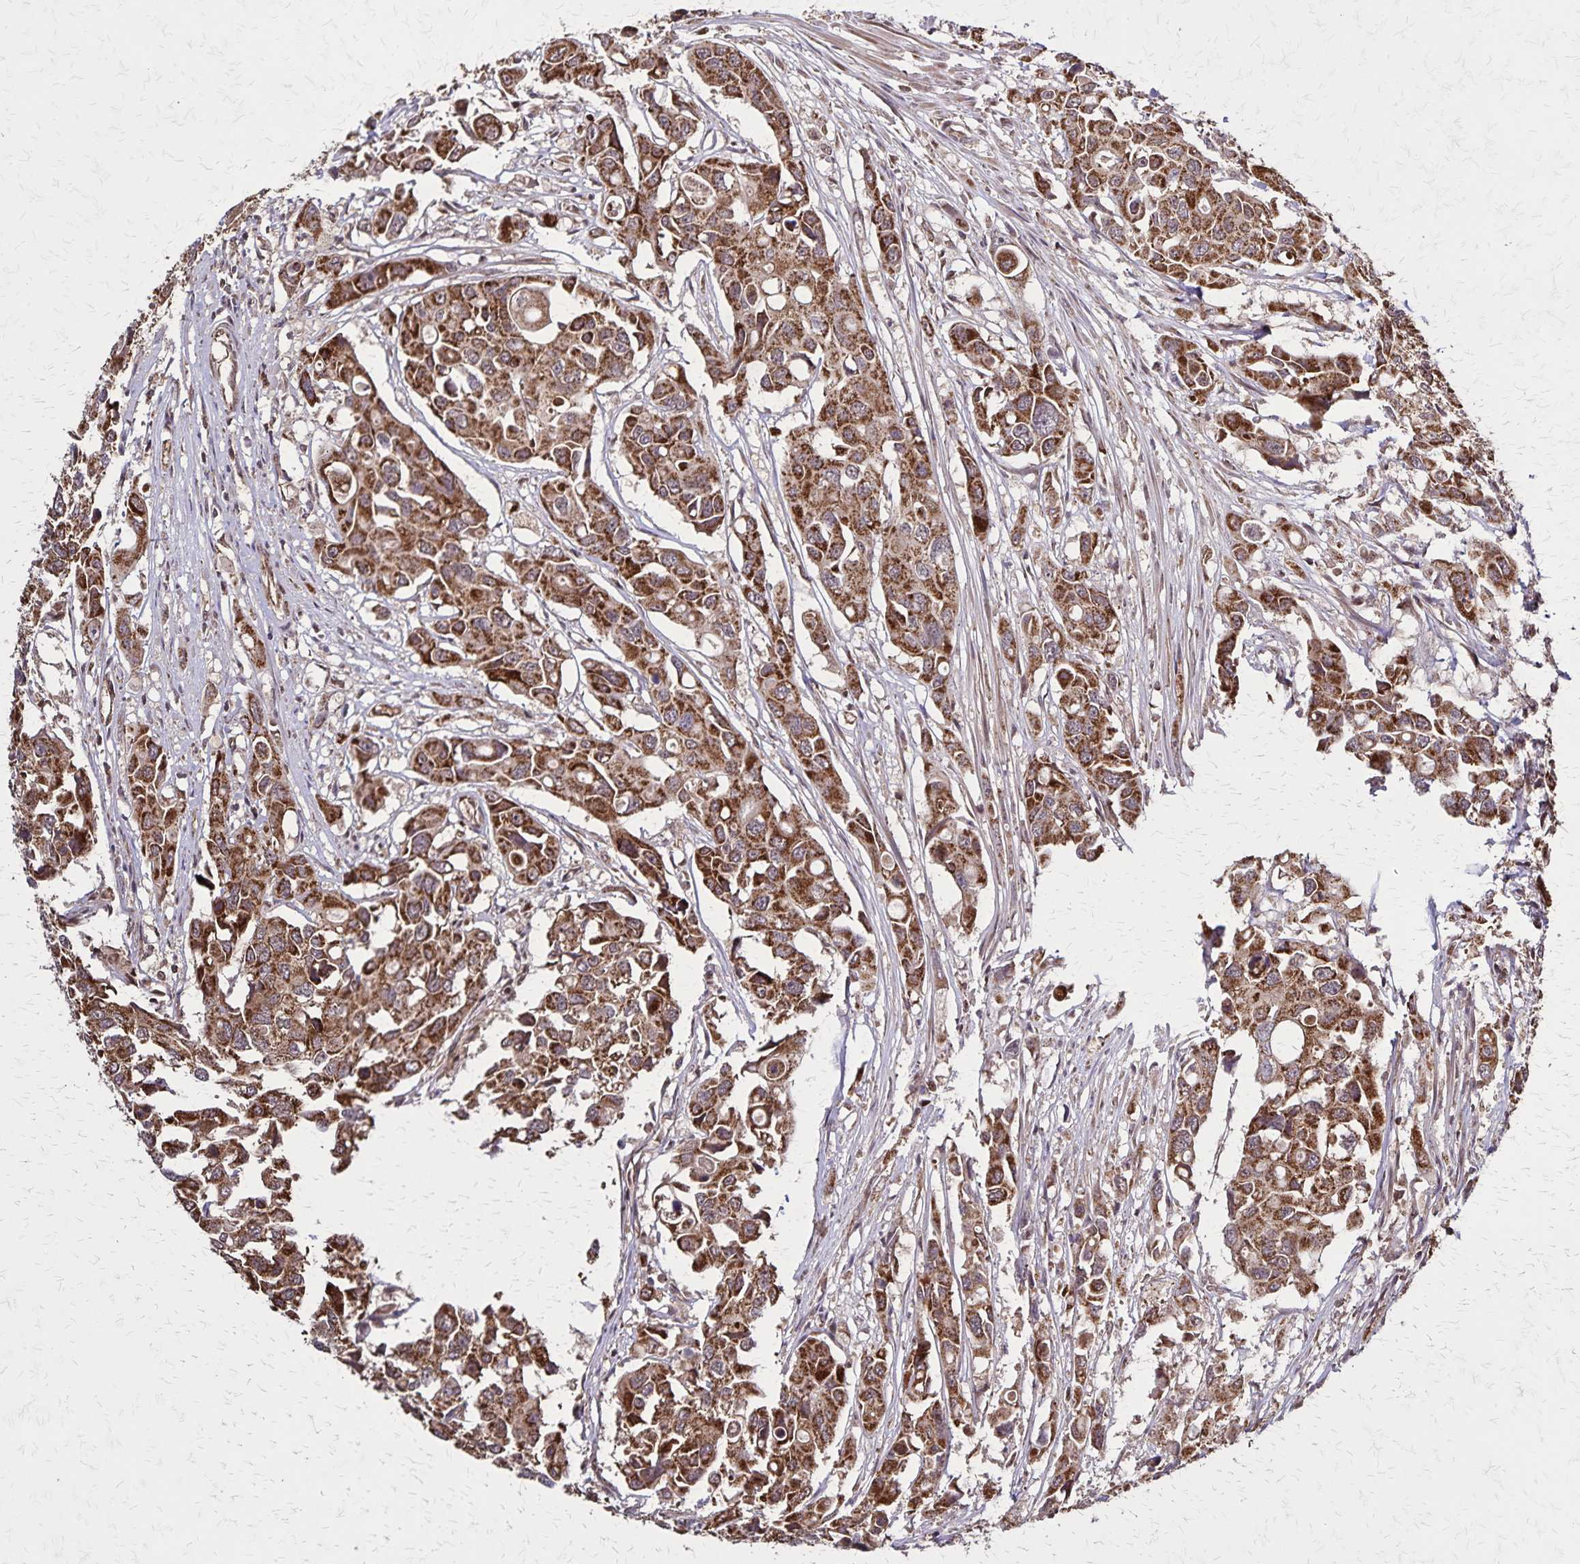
{"staining": {"intensity": "strong", "quantity": ">75%", "location": "cytoplasmic/membranous"}, "tissue": "colorectal cancer", "cell_type": "Tumor cells", "image_type": "cancer", "snomed": [{"axis": "morphology", "description": "Adenocarcinoma, NOS"}, {"axis": "topography", "description": "Colon"}], "caption": "This is a photomicrograph of IHC staining of colorectal cancer, which shows strong expression in the cytoplasmic/membranous of tumor cells.", "gene": "NFS1", "patient": {"sex": "male", "age": 77}}